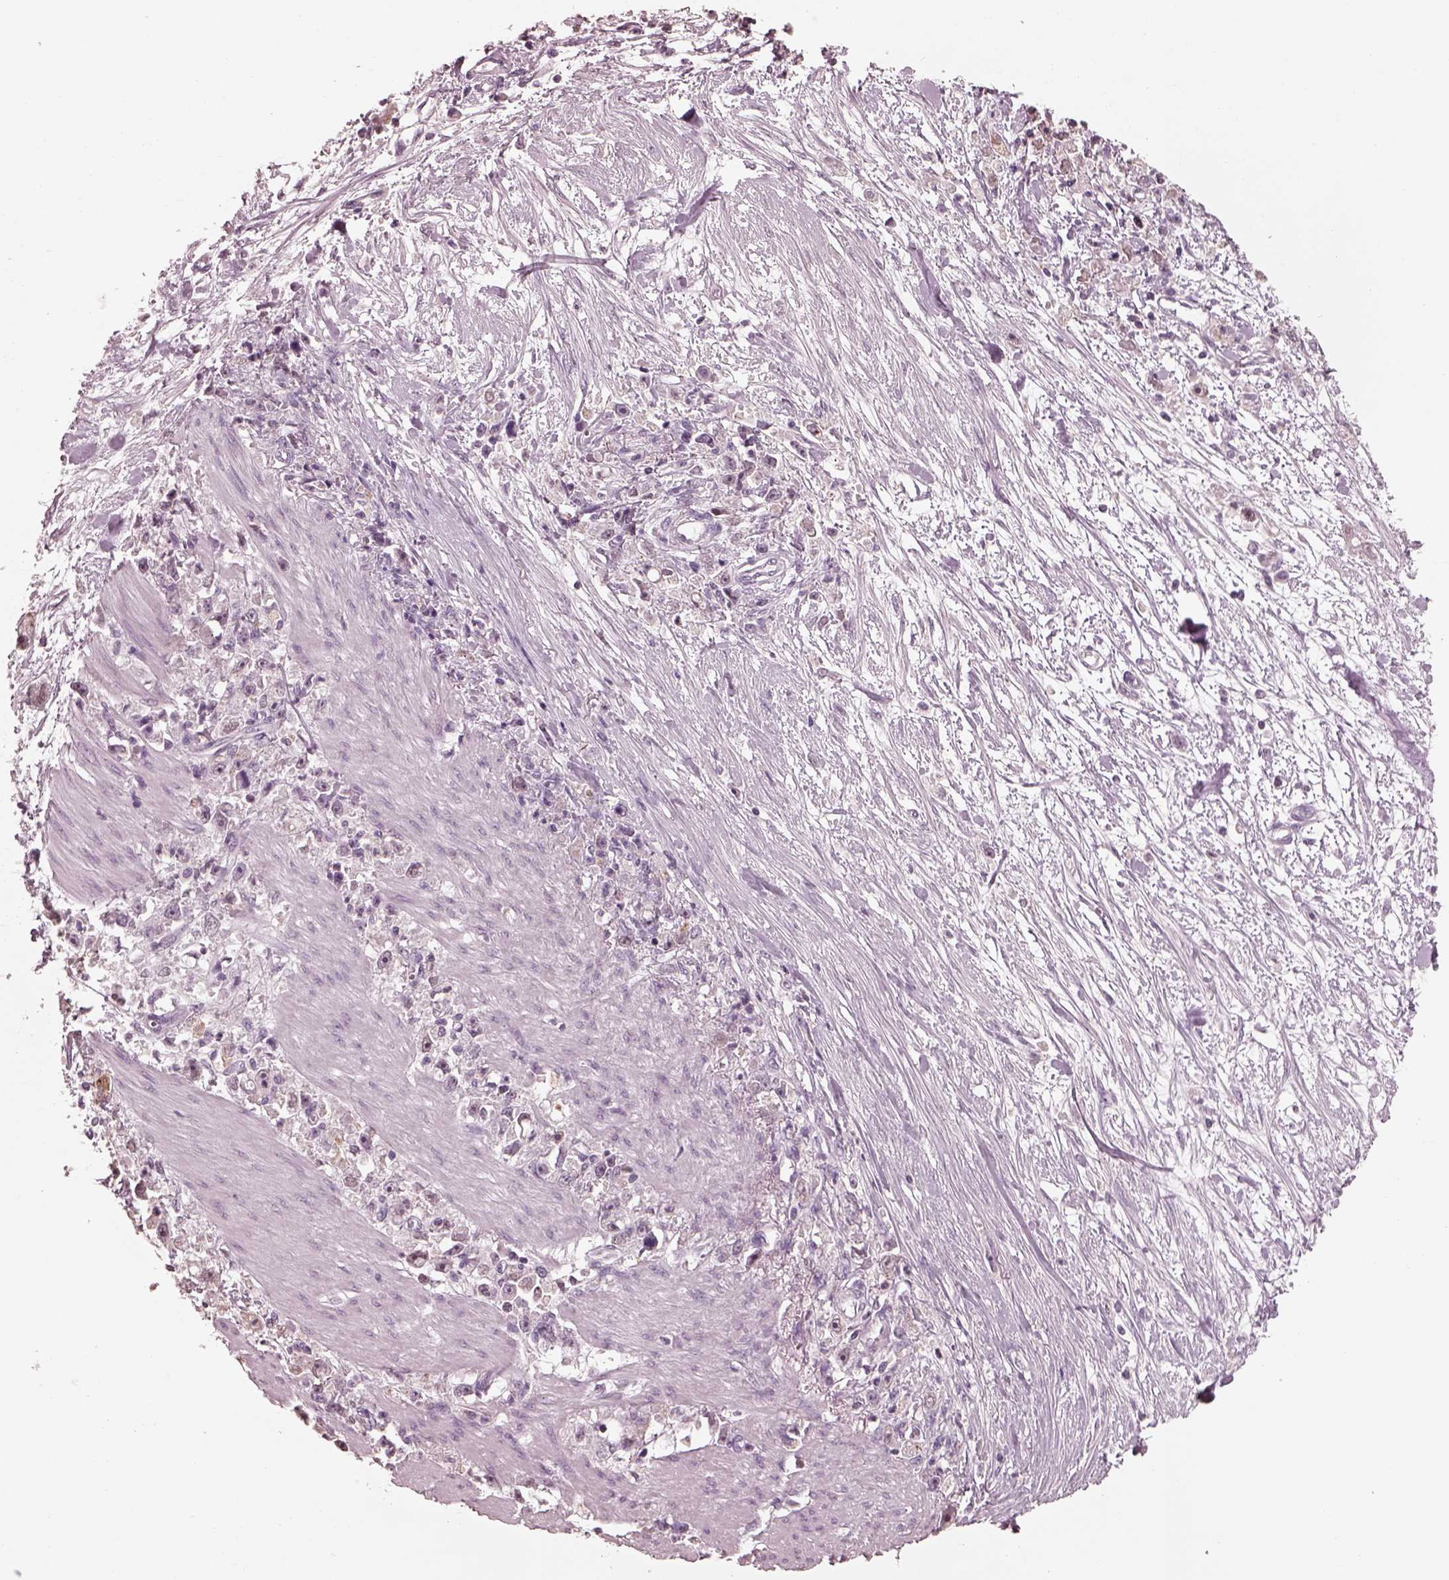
{"staining": {"intensity": "negative", "quantity": "none", "location": "none"}, "tissue": "stomach cancer", "cell_type": "Tumor cells", "image_type": "cancer", "snomed": [{"axis": "morphology", "description": "Adenocarcinoma, NOS"}, {"axis": "topography", "description": "Stomach"}], "caption": "The micrograph reveals no staining of tumor cells in stomach cancer. (DAB IHC with hematoxylin counter stain).", "gene": "TSKS", "patient": {"sex": "female", "age": 59}}